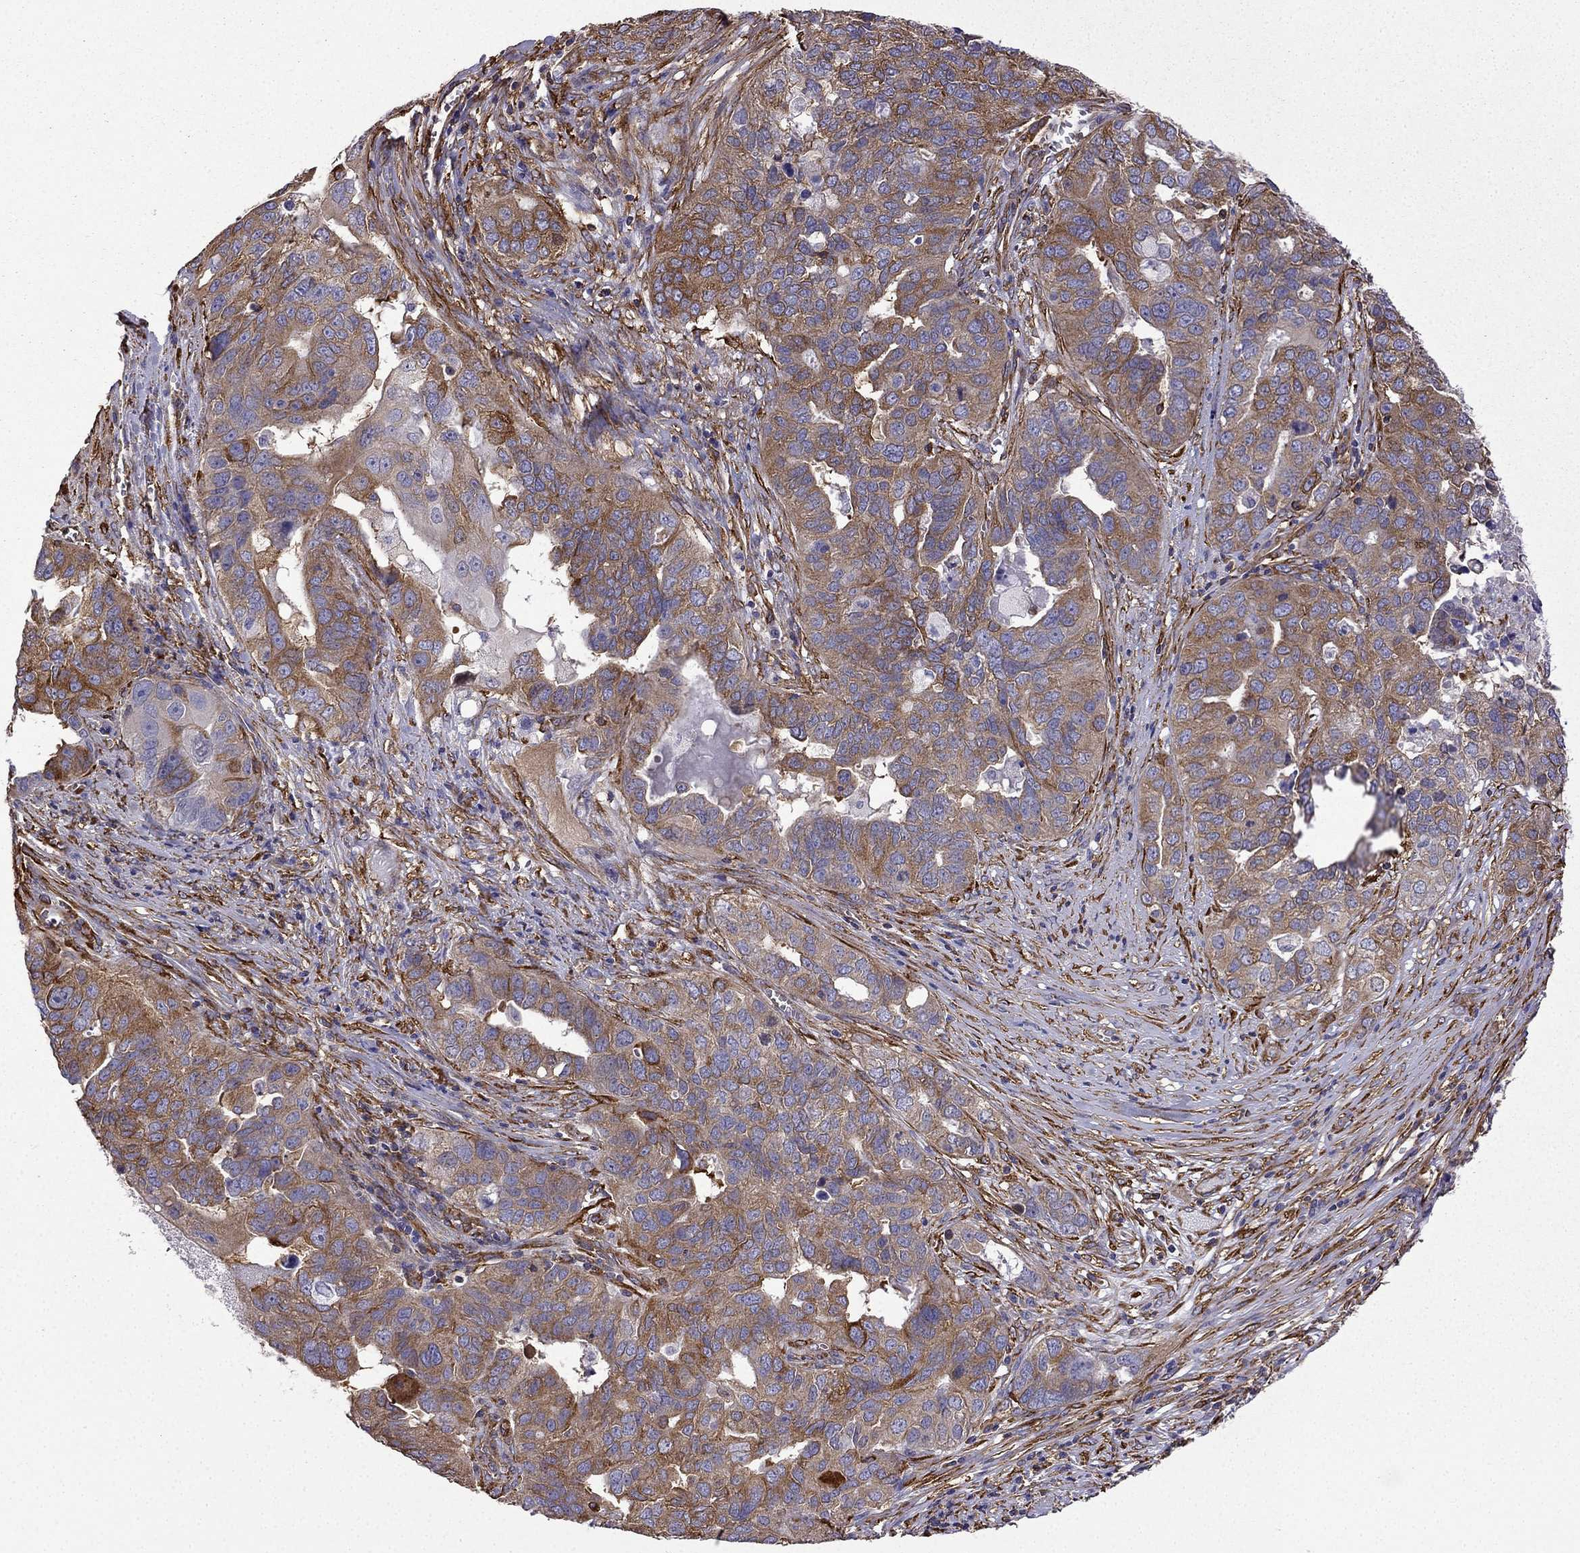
{"staining": {"intensity": "moderate", "quantity": ">75%", "location": "cytoplasmic/membranous"}, "tissue": "ovarian cancer", "cell_type": "Tumor cells", "image_type": "cancer", "snomed": [{"axis": "morphology", "description": "Carcinoma, endometroid"}, {"axis": "topography", "description": "Soft tissue"}, {"axis": "topography", "description": "Ovary"}], "caption": "Immunohistochemistry (IHC) of human ovarian cancer (endometroid carcinoma) exhibits medium levels of moderate cytoplasmic/membranous staining in approximately >75% of tumor cells.", "gene": "MAP4", "patient": {"sex": "female", "age": 52}}